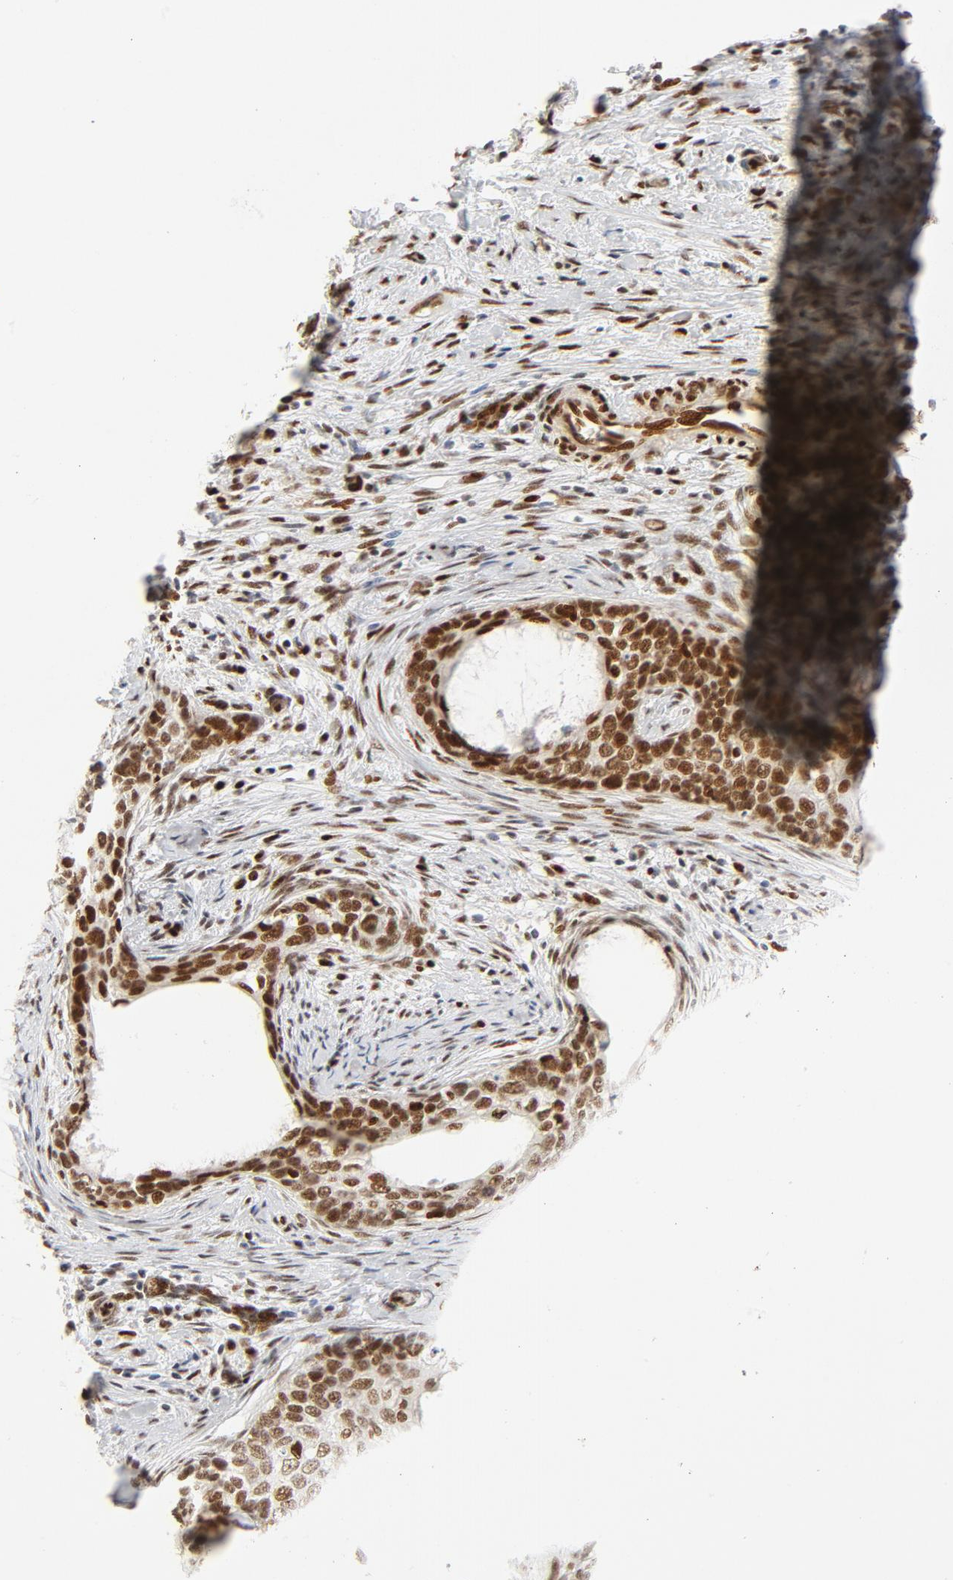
{"staining": {"intensity": "moderate", "quantity": ">75%", "location": "nuclear"}, "tissue": "cervical cancer", "cell_type": "Tumor cells", "image_type": "cancer", "snomed": [{"axis": "morphology", "description": "Squamous cell carcinoma, NOS"}, {"axis": "topography", "description": "Cervix"}], "caption": "IHC staining of cervical cancer, which demonstrates medium levels of moderate nuclear staining in approximately >75% of tumor cells indicating moderate nuclear protein staining. The staining was performed using DAB (3,3'-diaminobenzidine) (brown) for protein detection and nuclei were counterstained in hematoxylin (blue).", "gene": "MEF2A", "patient": {"sex": "female", "age": 33}}